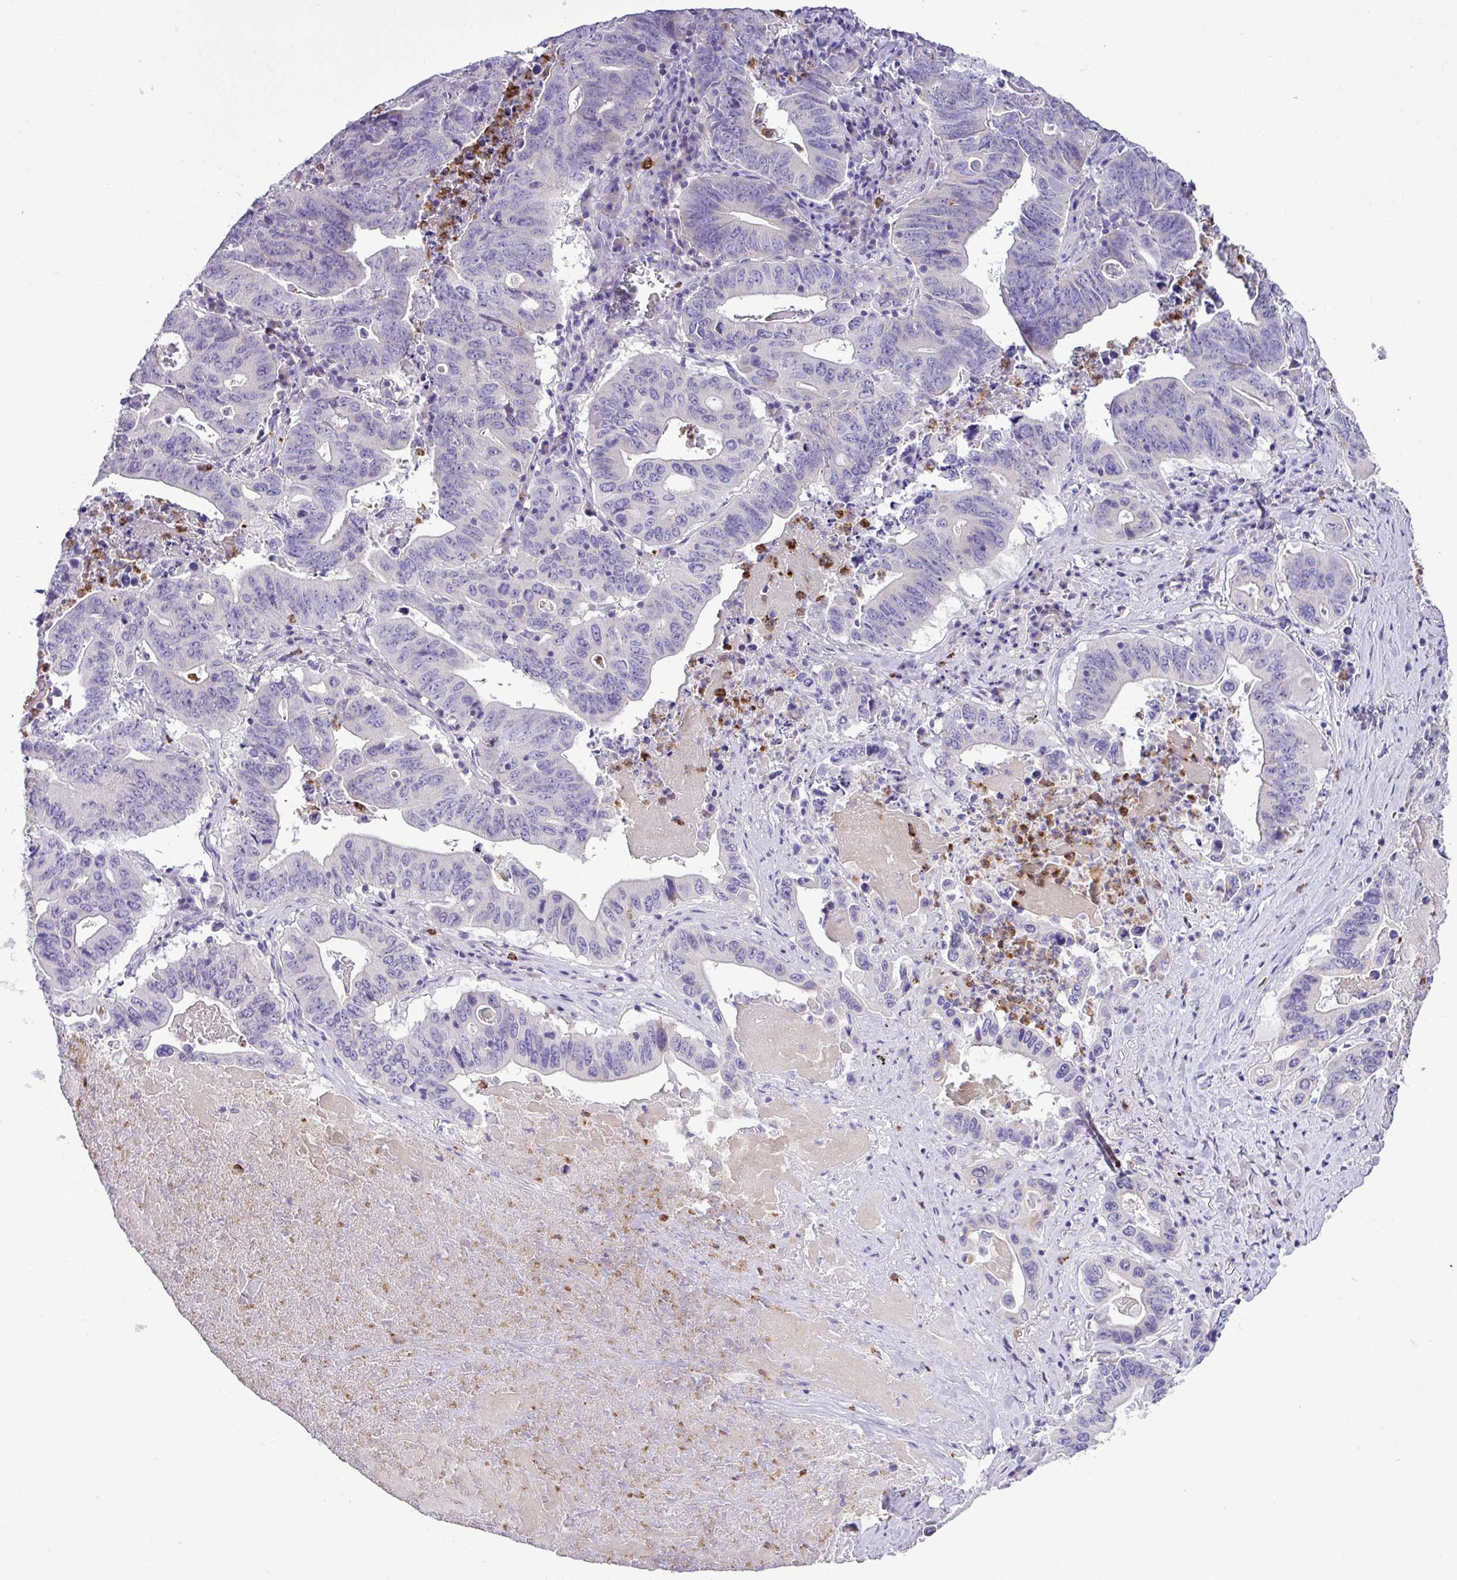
{"staining": {"intensity": "negative", "quantity": "none", "location": "none"}, "tissue": "lung cancer", "cell_type": "Tumor cells", "image_type": "cancer", "snomed": [{"axis": "morphology", "description": "Adenocarcinoma, NOS"}, {"axis": "topography", "description": "Lung"}], "caption": "Image shows no significant protein positivity in tumor cells of lung cancer.", "gene": "ZSCAN5A", "patient": {"sex": "female", "age": 60}}